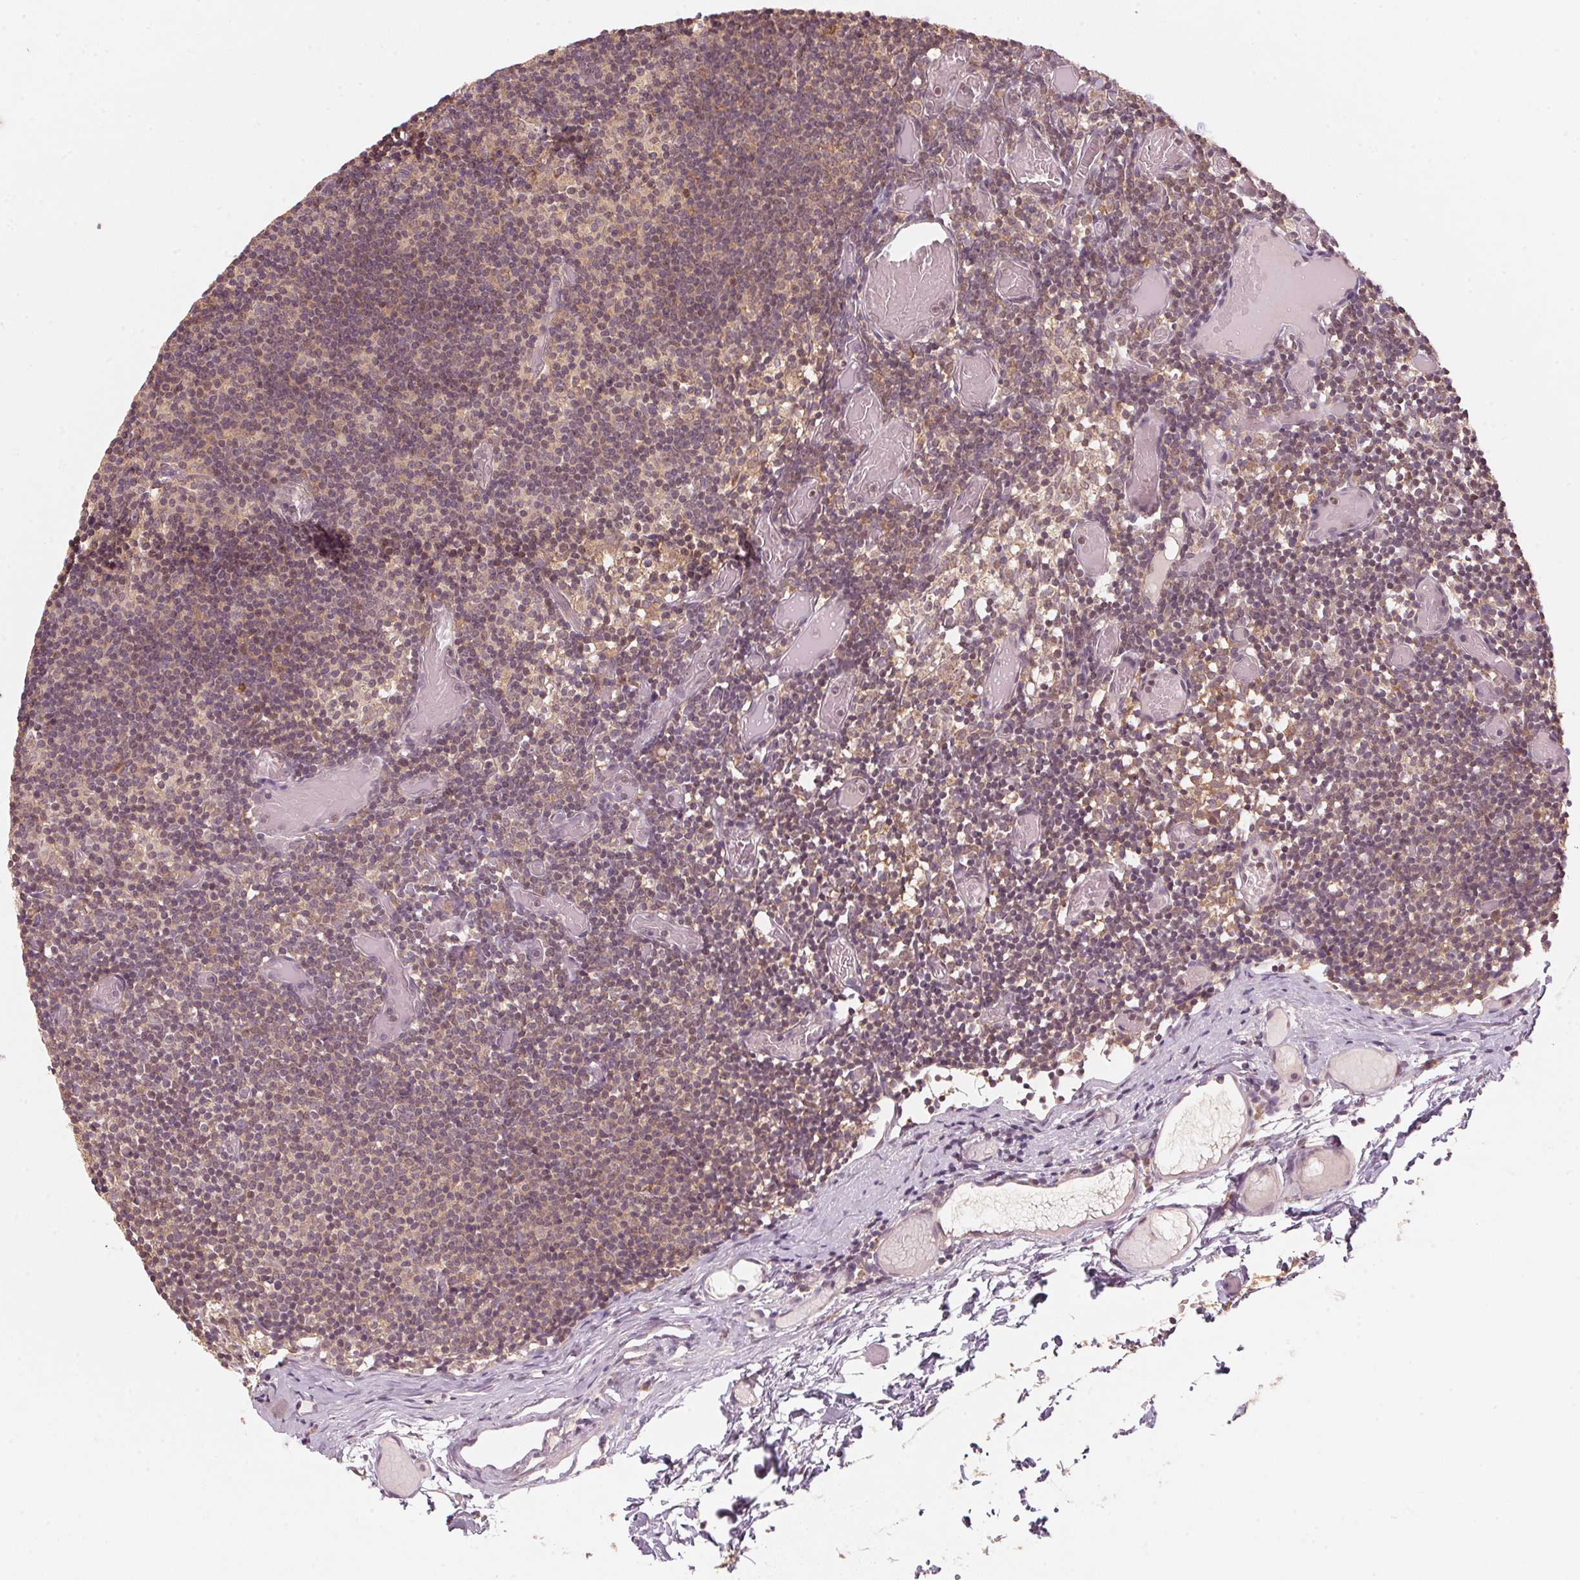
{"staining": {"intensity": "weak", "quantity": "25%-75%", "location": "cytoplasmic/membranous"}, "tissue": "lymph node", "cell_type": "Germinal center cells", "image_type": "normal", "snomed": [{"axis": "morphology", "description": "Normal tissue, NOS"}, {"axis": "topography", "description": "Lymph node"}], "caption": "A brown stain labels weak cytoplasmic/membranous positivity of a protein in germinal center cells of unremarkable human lymph node. (Brightfield microscopy of DAB IHC at high magnification).", "gene": "C2orf73", "patient": {"sex": "female", "age": 41}}